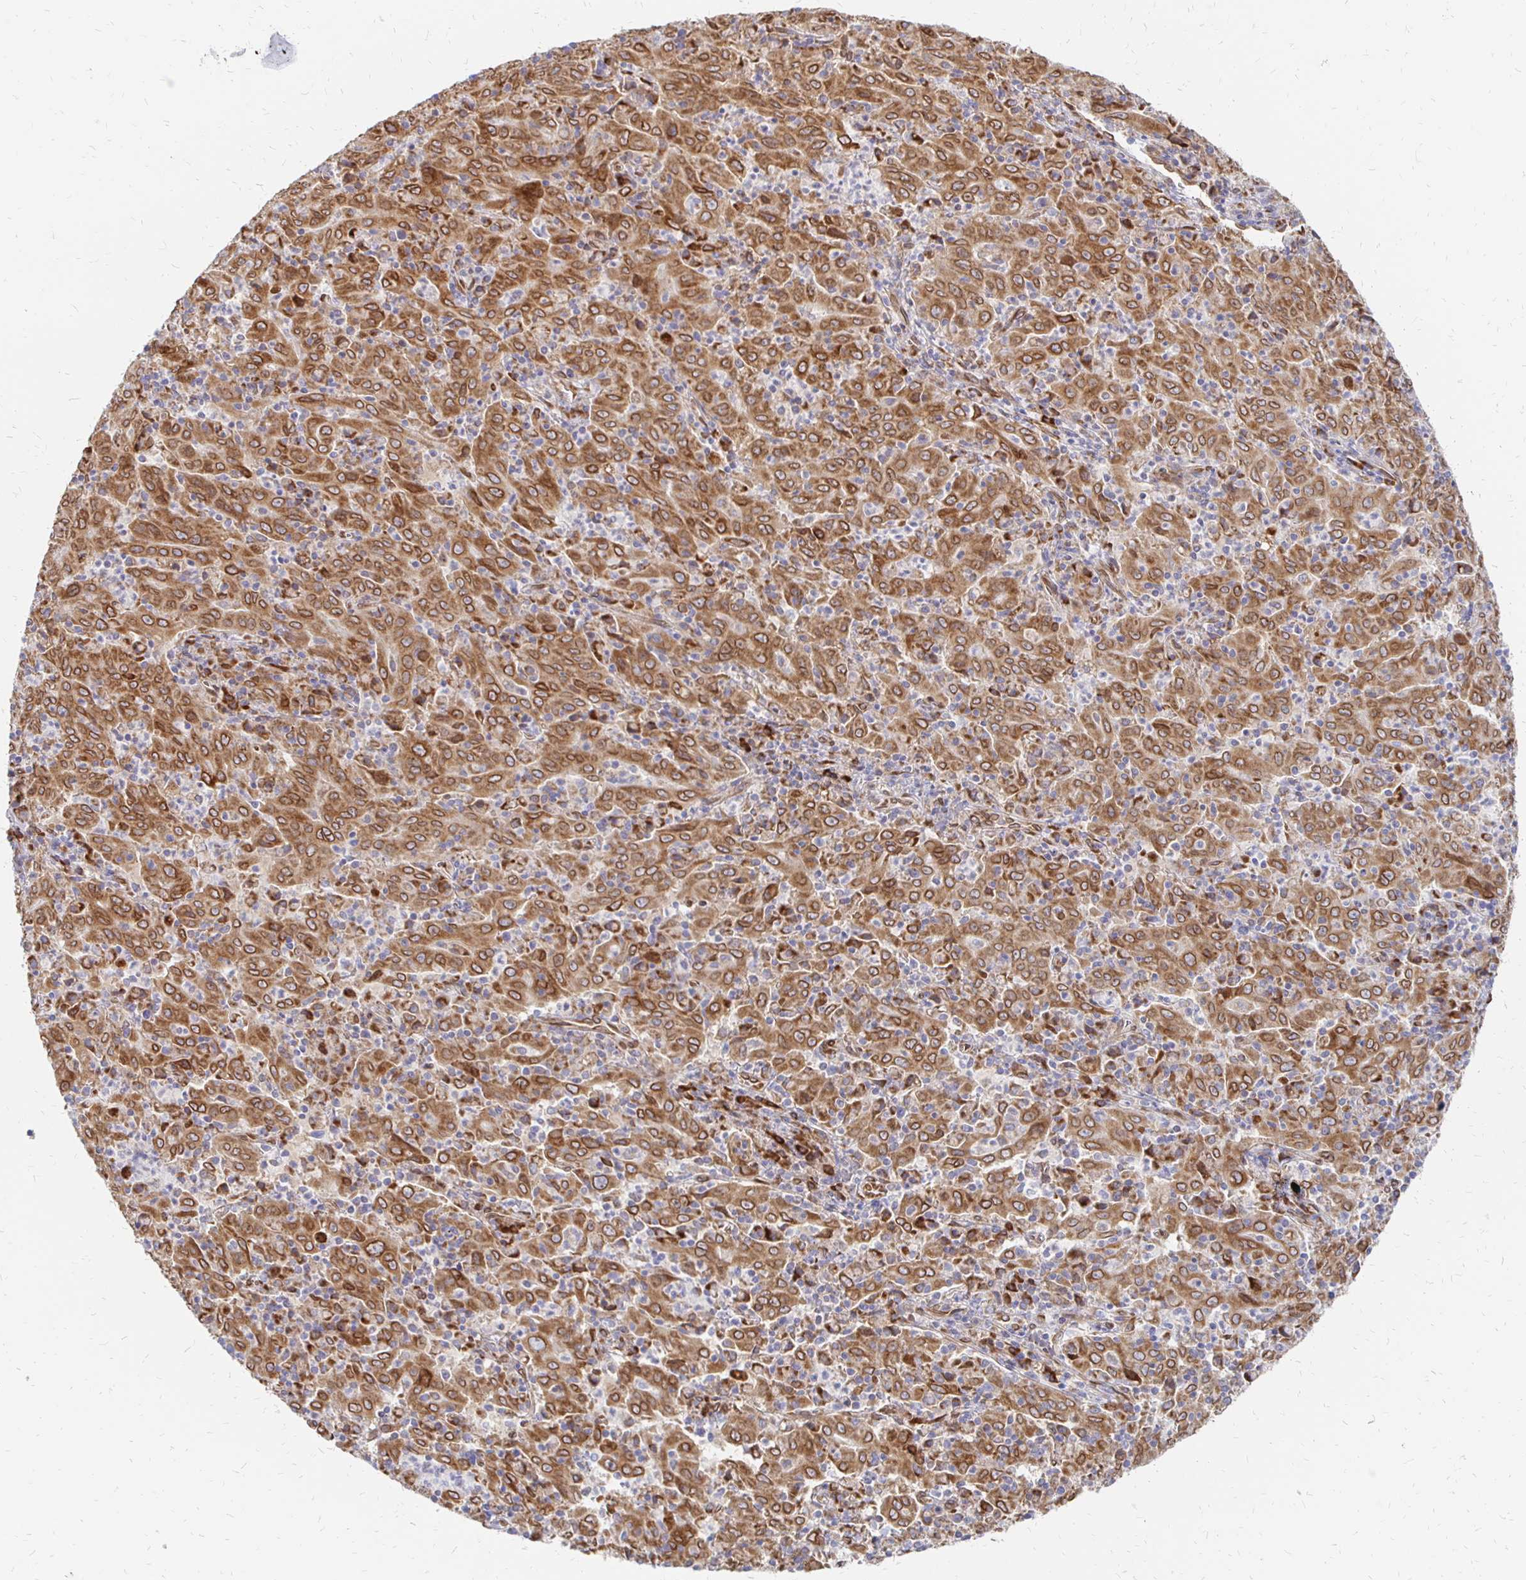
{"staining": {"intensity": "strong", "quantity": ">75%", "location": "cytoplasmic/membranous,nuclear"}, "tissue": "pancreatic cancer", "cell_type": "Tumor cells", "image_type": "cancer", "snomed": [{"axis": "morphology", "description": "Adenocarcinoma, NOS"}, {"axis": "topography", "description": "Pancreas"}], "caption": "Brown immunohistochemical staining in human pancreatic cancer (adenocarcinoma) shows strong cytoplasmic/membranous and nuclear staining in approximately >75% of tumor cells.", "gene": "PELI3", "patient": {"sex": "male", "age": 63}}